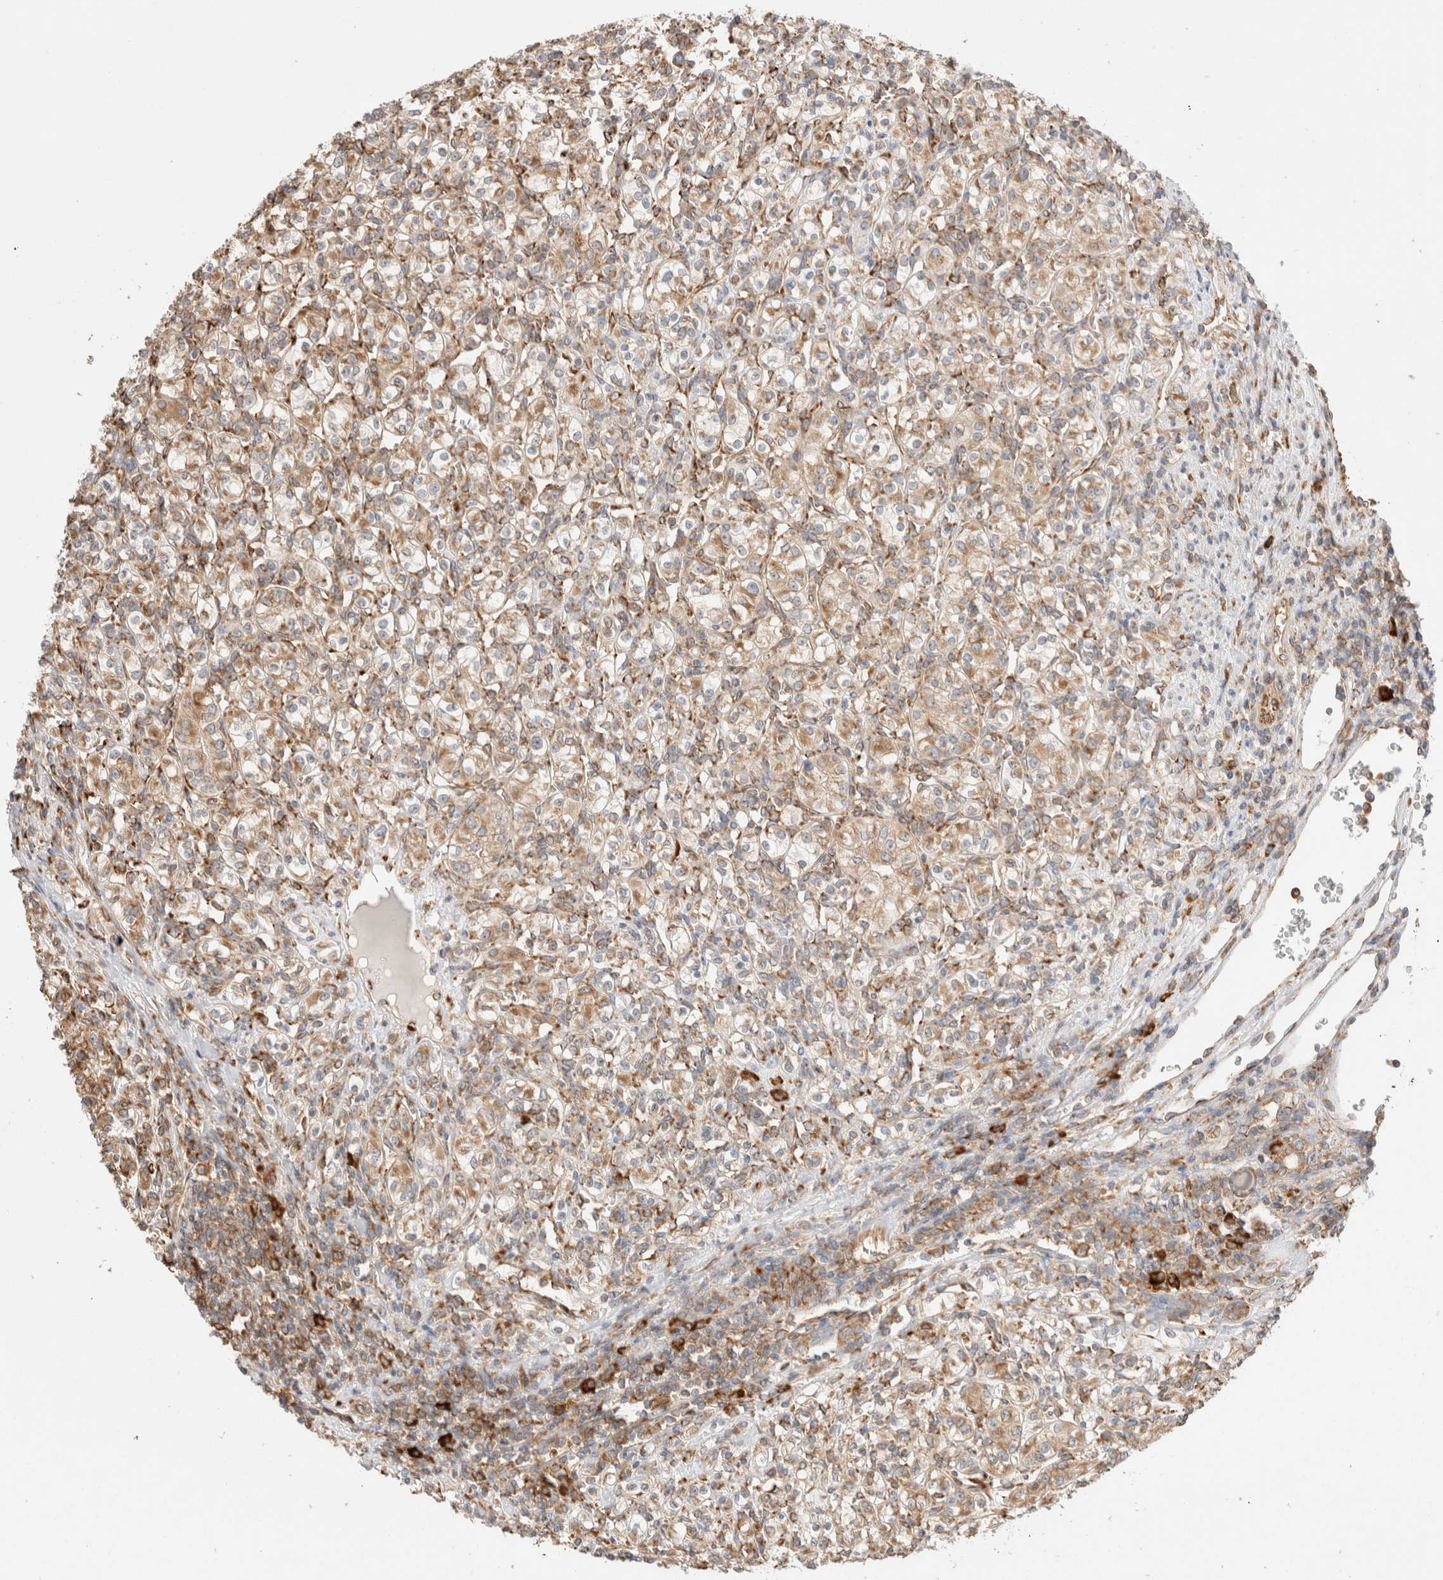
{"staining": {"intensity": "moderate", "quantity": "25%-75%", "location": "cytoplasmic/membranous"}, "tissue": "renal cancer", "cell_type": "Tumor cells", "image_type": "cancer", "snomed": [{"axis": "morphology", "description": "Adenocarcinoma, NOS"}, {"axis": "topography", "description": "Kidney"}], "caption": "Renal cancer (adenocarcinoma) stained with DAB (3,3'-diaminobenzidine) immunohistochemistry reveals medium levels of moderate cytoplasmic/membranous staining in about 25%-75% of tumor cells. (Stains: DAB in brown, nuclei in blue, Microscopy: brightfield microscopy at high magnification).", "gene": "ZC2HC1A", "patient": {"sex": "male", "age": 77}}